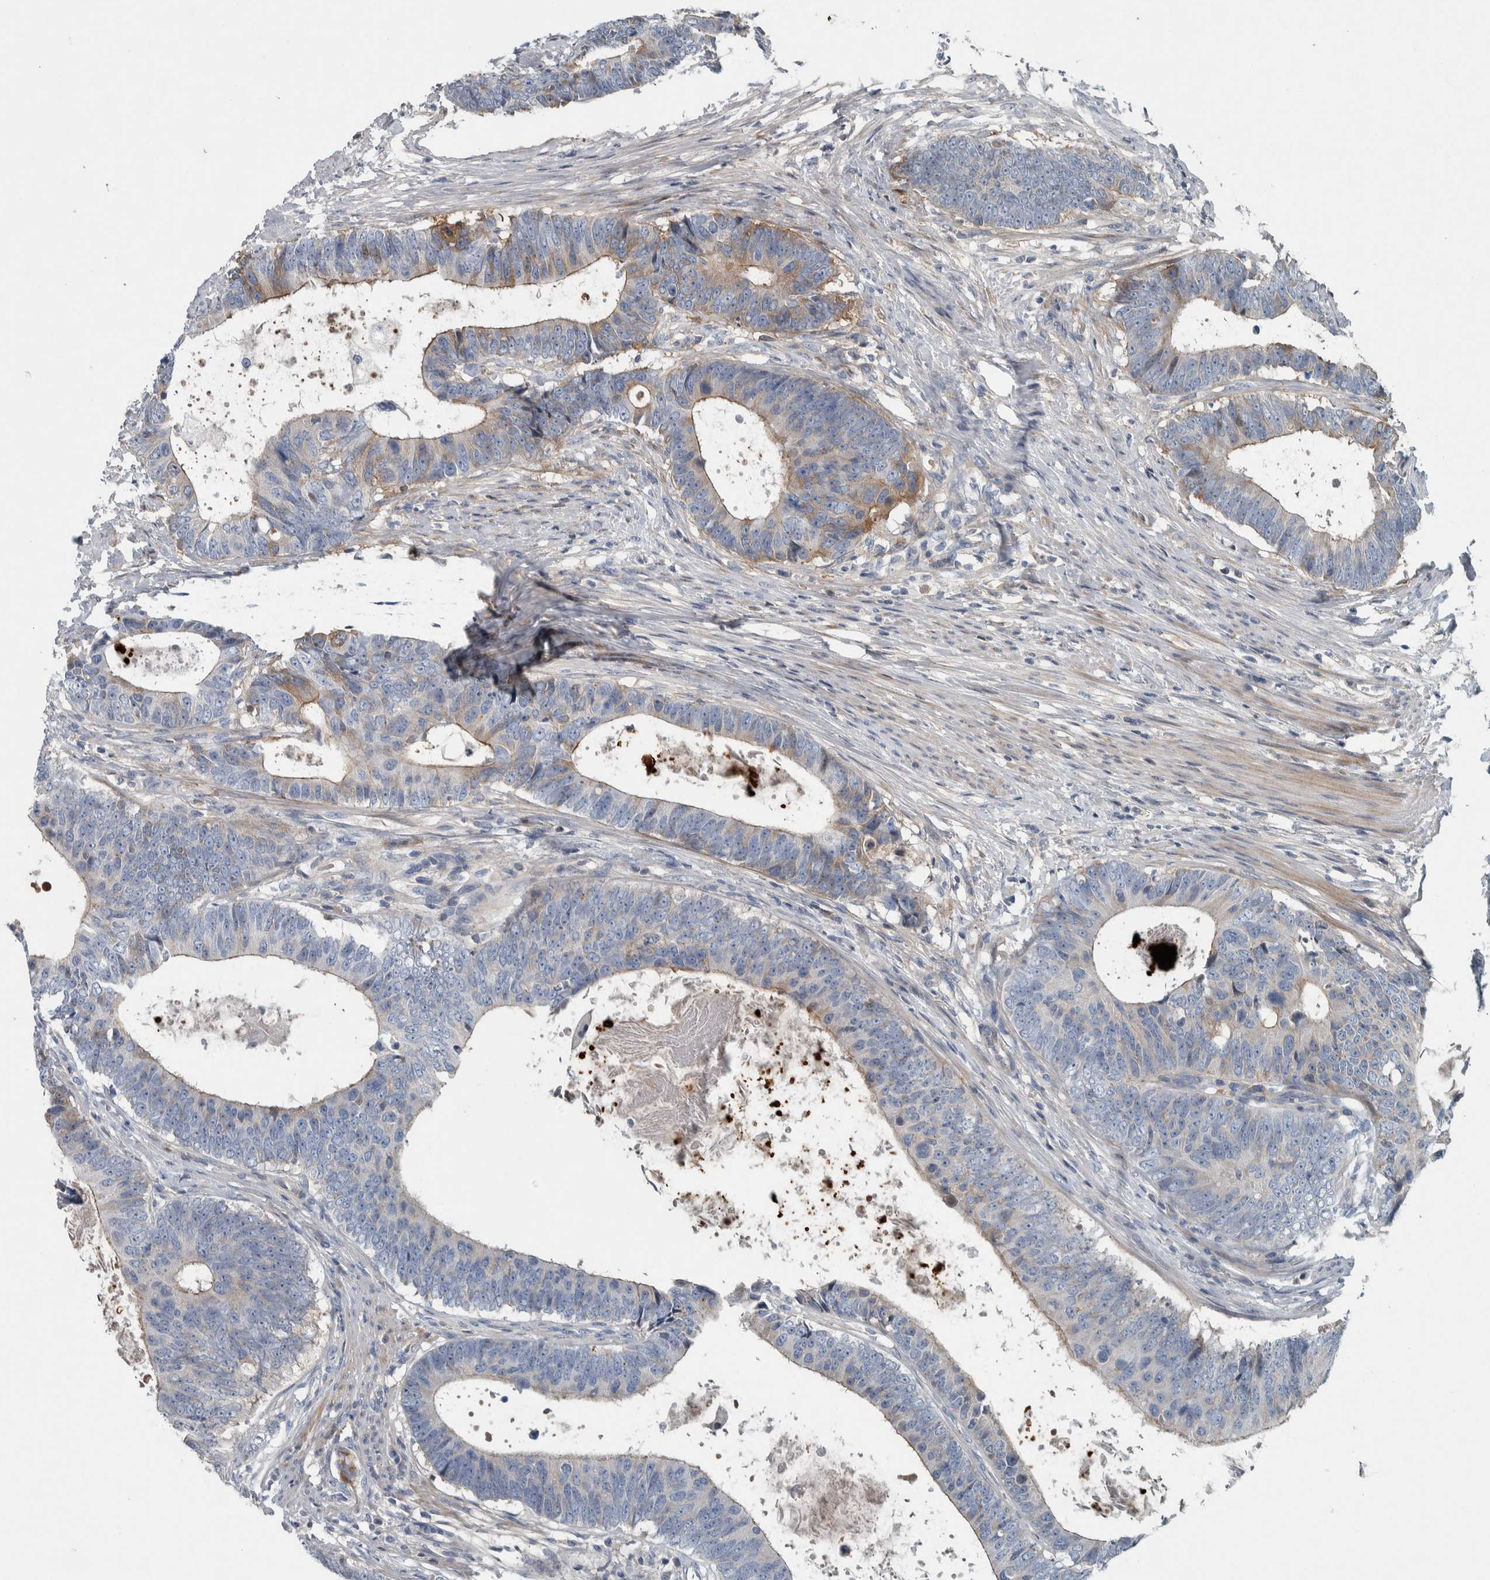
{"staining": {"intensity": "weak", "quantity": "25%-75%", "location": "cytoplasmic/membranous"}, "tissue": "colorectal cancer", "cell_type": "Tumor cells", "image_type": "cancer", "snomed": [{"axis": "morphology", "description": "Adenocarcinoma, NOS"}, {"axis": "topography", "description": "Colon"}], "caption": "Adenocarcinoma (colorectal) stained with a protein marker shows weak staining in tumor cells.", "gene": "SERPINC1", "patient": {"sex": "male", "age": 56}}